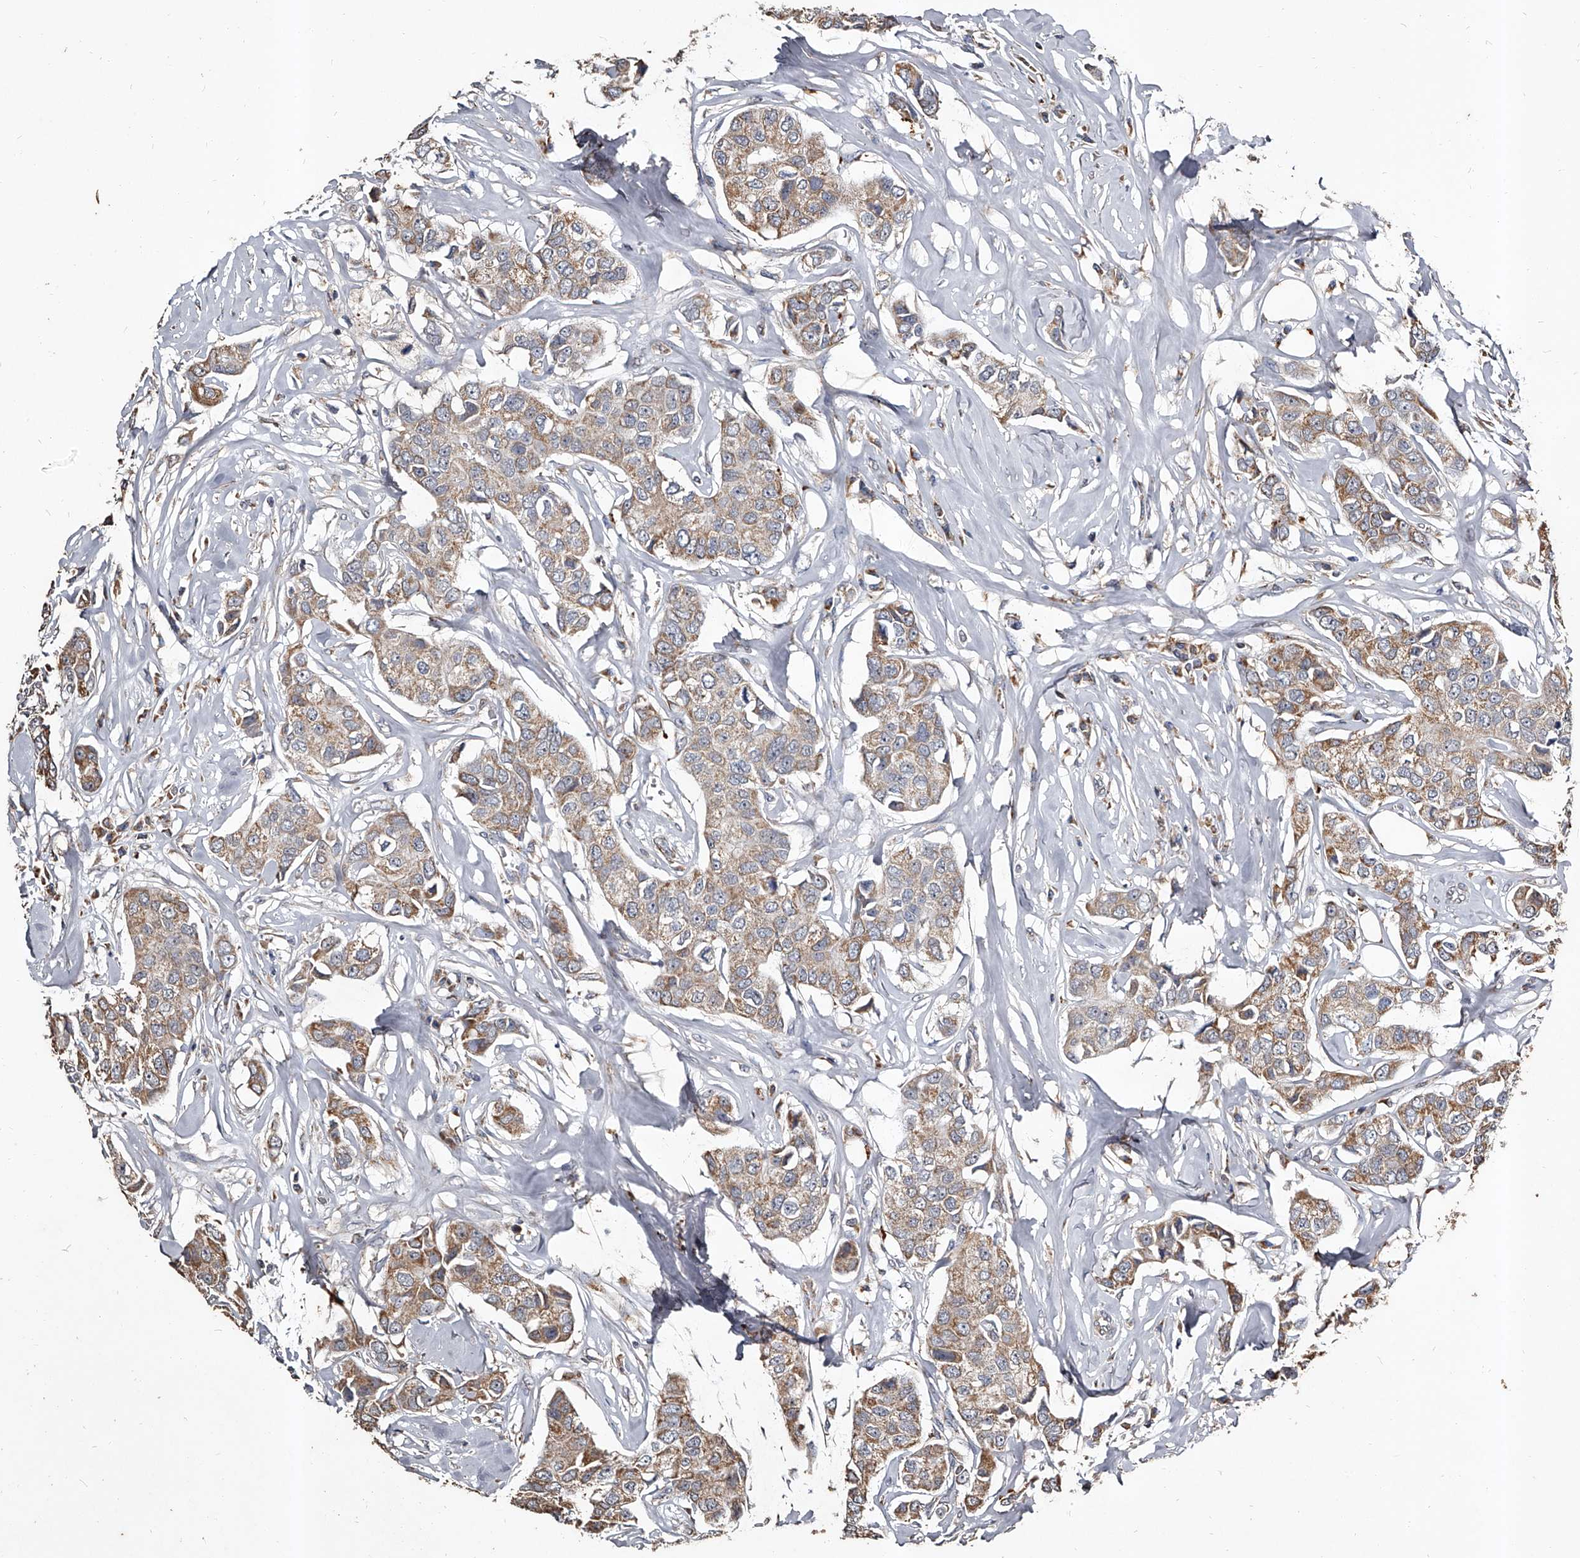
{"staining": {"intensity": "moderate", "quantity": ">75%", "location": "cytoplasmic/membranous"}, "tissue": "breast cancer", "cell_type": "Tumor cells", "image_type": "cancer", "snomed": [{"axis": "morphology", "description": "Duct carcinoma"}, {"axis": "topography", "description": "Breast"}], "caption": "Moderate cytoplasmic/membranous positivity is present in approximately >75% of tumor cells in breast invasive ductal carcinoma.", "gene": "GPR183", "patient": {"sex": "female", "age": 80}}